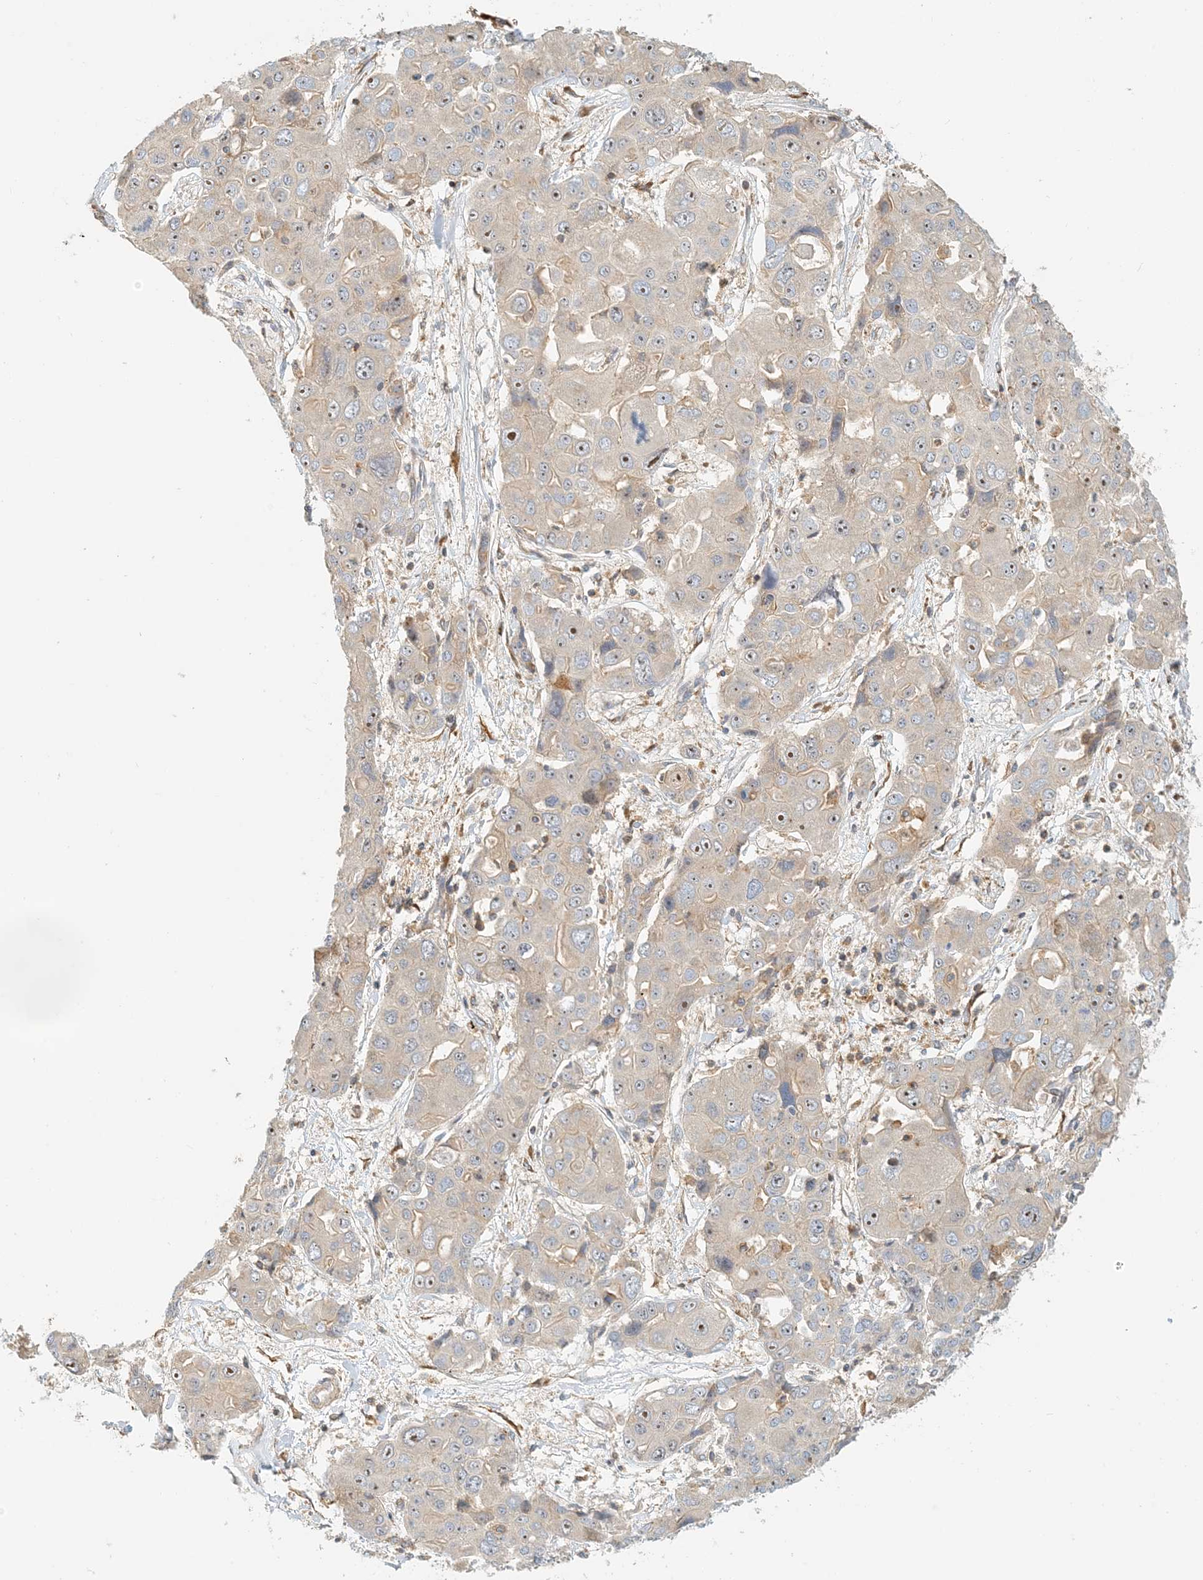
{"staining": {"intensity": "weak", "quantity": "25%-75%", "location": "cytoplasmic/membranous,nuclear"}, "tissue": "liver cancer", "cell_type": "Tumor cells", "image_type": "cancer", "snomed": [{"axis": "morphology", "description": "Cholangiocarcinoma"}, {"axis": "topography", "description": "Liver"}], "caption": "High-power microscopy captured an IHC histopathology image of cholangiocarcinoma (liver), revealing weak cytoplasmic/membranous and nuclear expression in approximately 25%-75% of tumor cells.", "gene": "COLEC11", "patient": {"sex": "male", "age": 67}}